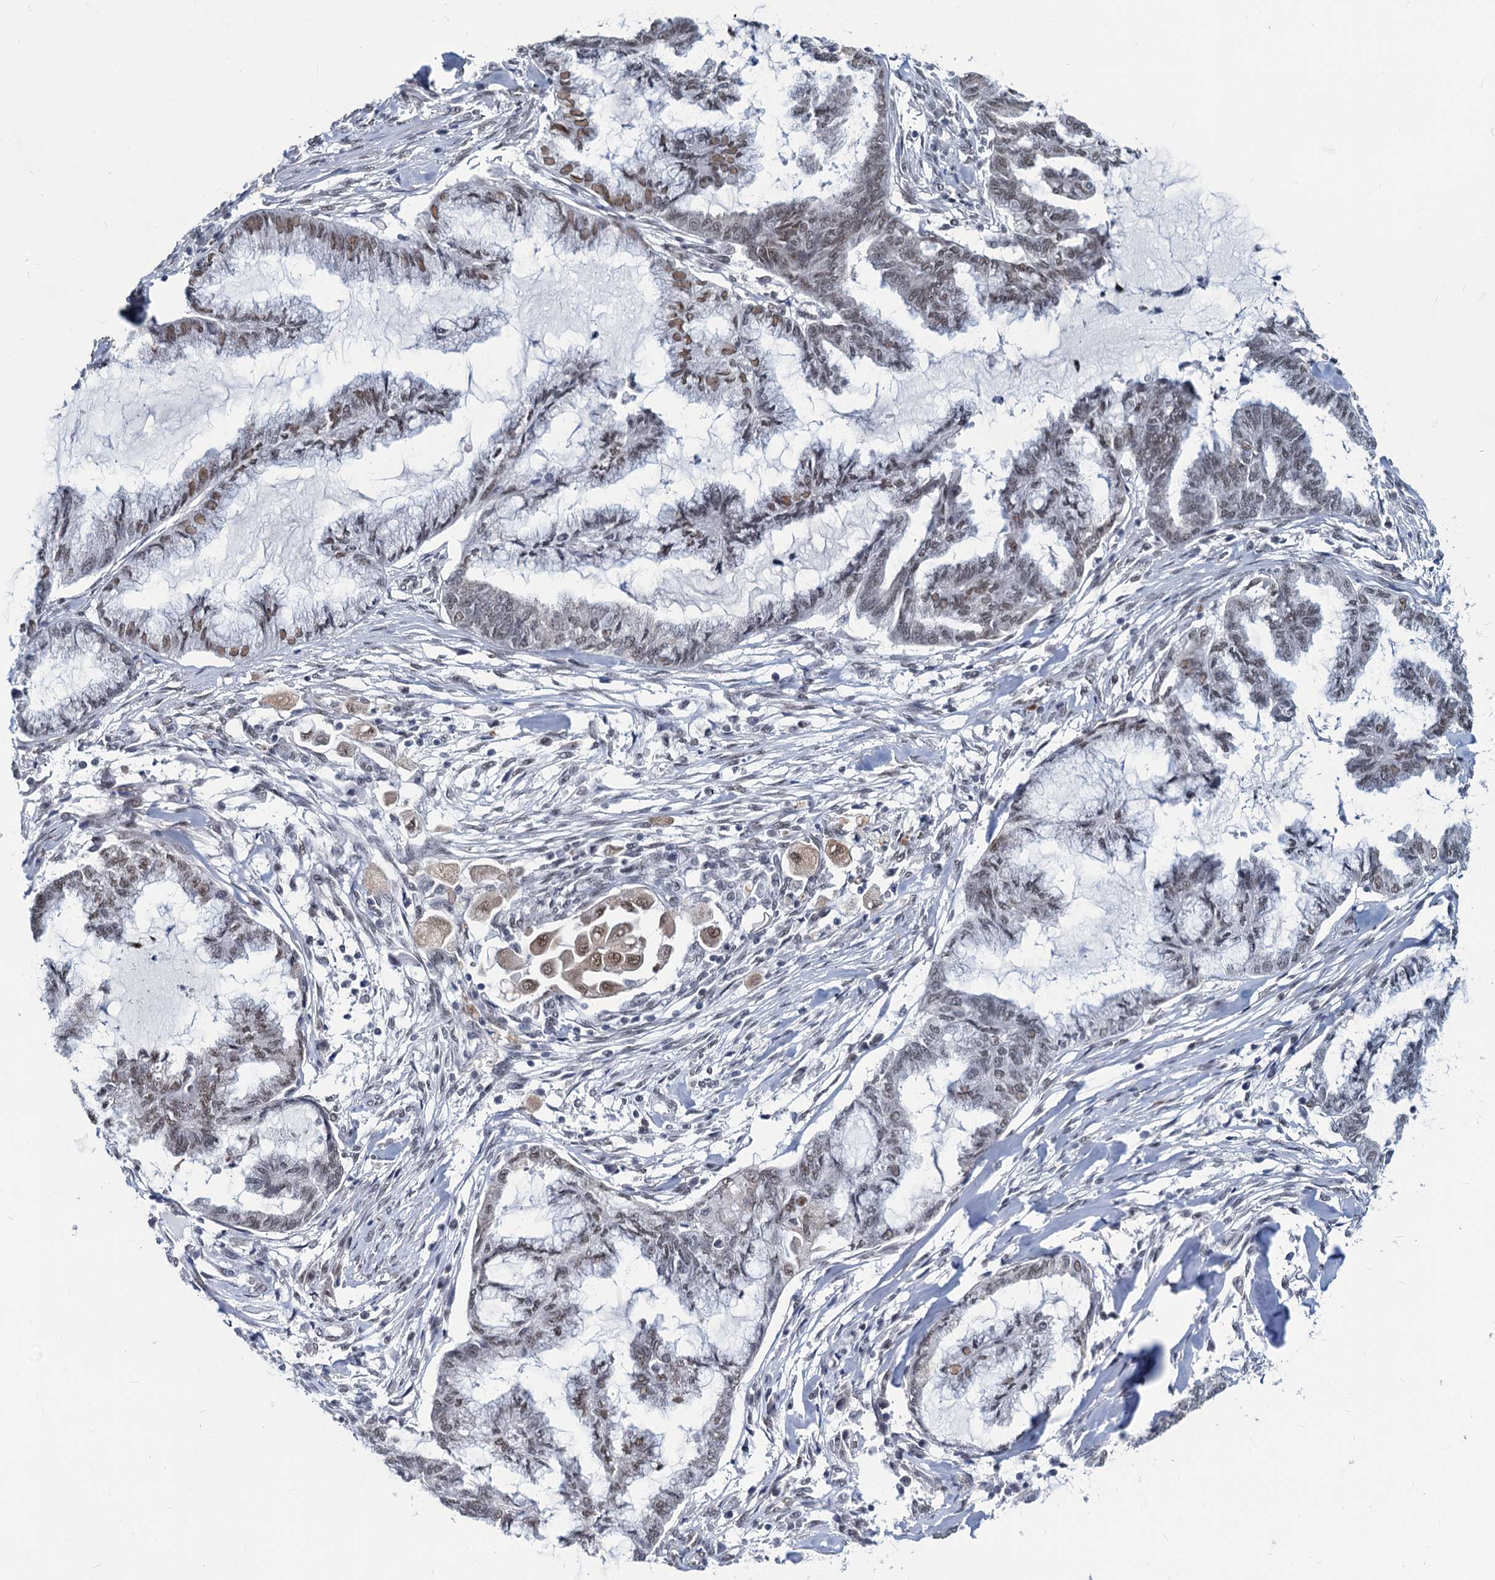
{"staining": {"intensity": "weak", "quantity": "25%-75%", "location": "nuclear"}, "tissue": "endometrial cancer", "cell_type": "Tumor cells", "image_type": "cancer", "snomed": [{"axis": "morphology", "description": "Adenocarcinoma, NOS"}, {"axis": "topography", "description": "Endometrium"}], "caption": "Endometrial cancer stained with DAB (3,3'-diaminobenzidine) IHC displays low levels of weak nuclear staining in about 25%-75% of tumor cells.", "gene": "METTL14", "patient": {"sex": "female", "age": 86}}